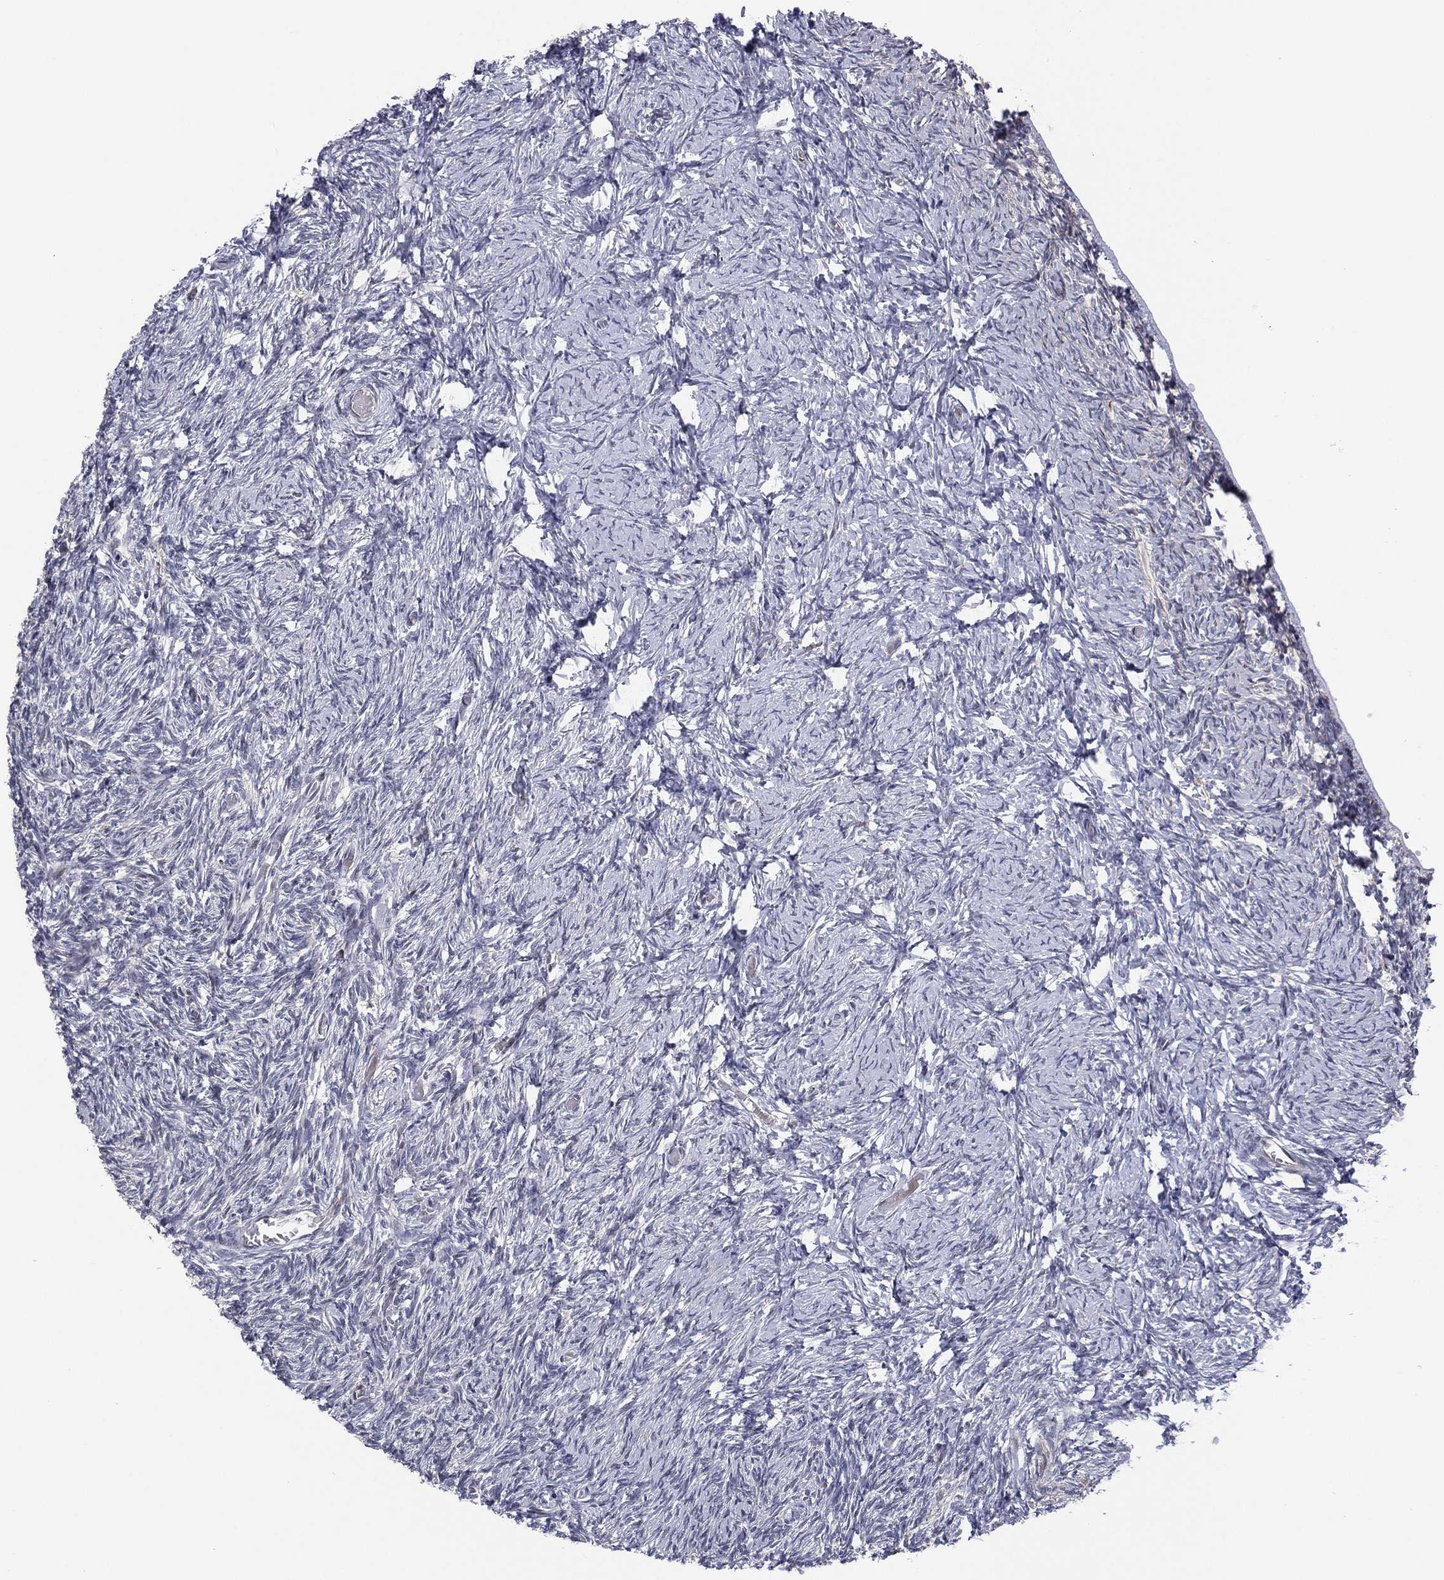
{"staining": {"intensity": "moderate", "quantity": ">75%", "location": "cytoplasmic/membranous"}, "tissue": "ovary", "cell_type": "Follicle cells", "image_type": "normal", "snomed": [{"axis": "morphology", "description": "Normal tissue, NOS"}, {"axis": "topography", "description": "Ovary"}], "caption": "Unremarkable ovary displays moderate cytoplasmic/membranous staining in approximately >75% of follicle cells.", "gene": "UTP14A", "patient": {"sex": "female", "age": 39}}